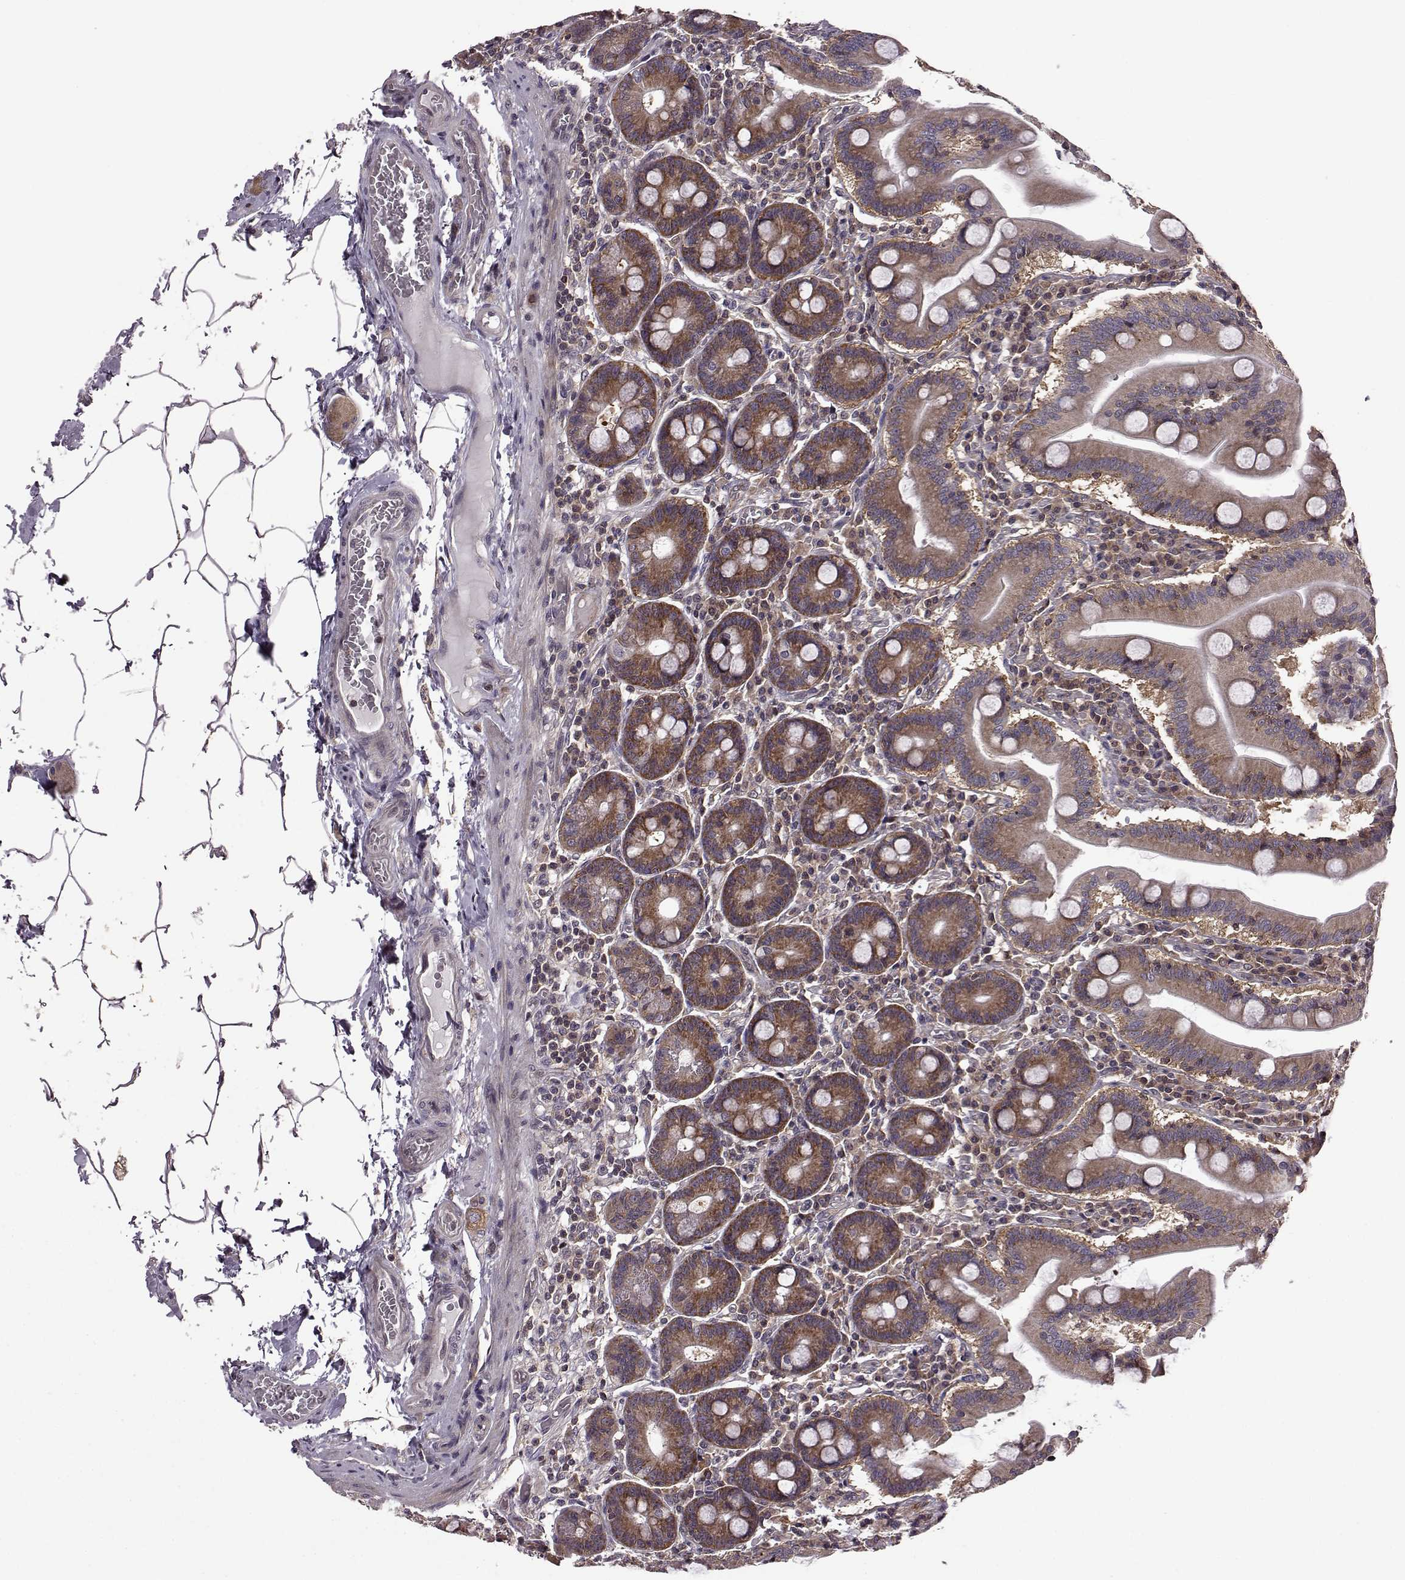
{"staining": {"intensity": "strong", "quantity": ">75%", "location": "cytoplasmic/membranous"}, "tissue": "small intestine", "cell_type": "Glandular cells", "image_type": "normal", "snomed": [{"axis": "morphology", "description": "Normal tissue, NOS"}, {"axis": "topography", "description": "Small intestine"}], "caption": "This image reveals immunohistochemistry (IHC) staining of unremarkable small intestine, with high strong cytoplasmic/membranous positivity in about >75% of glandular cells.", "gene": "URI1", "patient": {"sex": "male", "age": 37}}